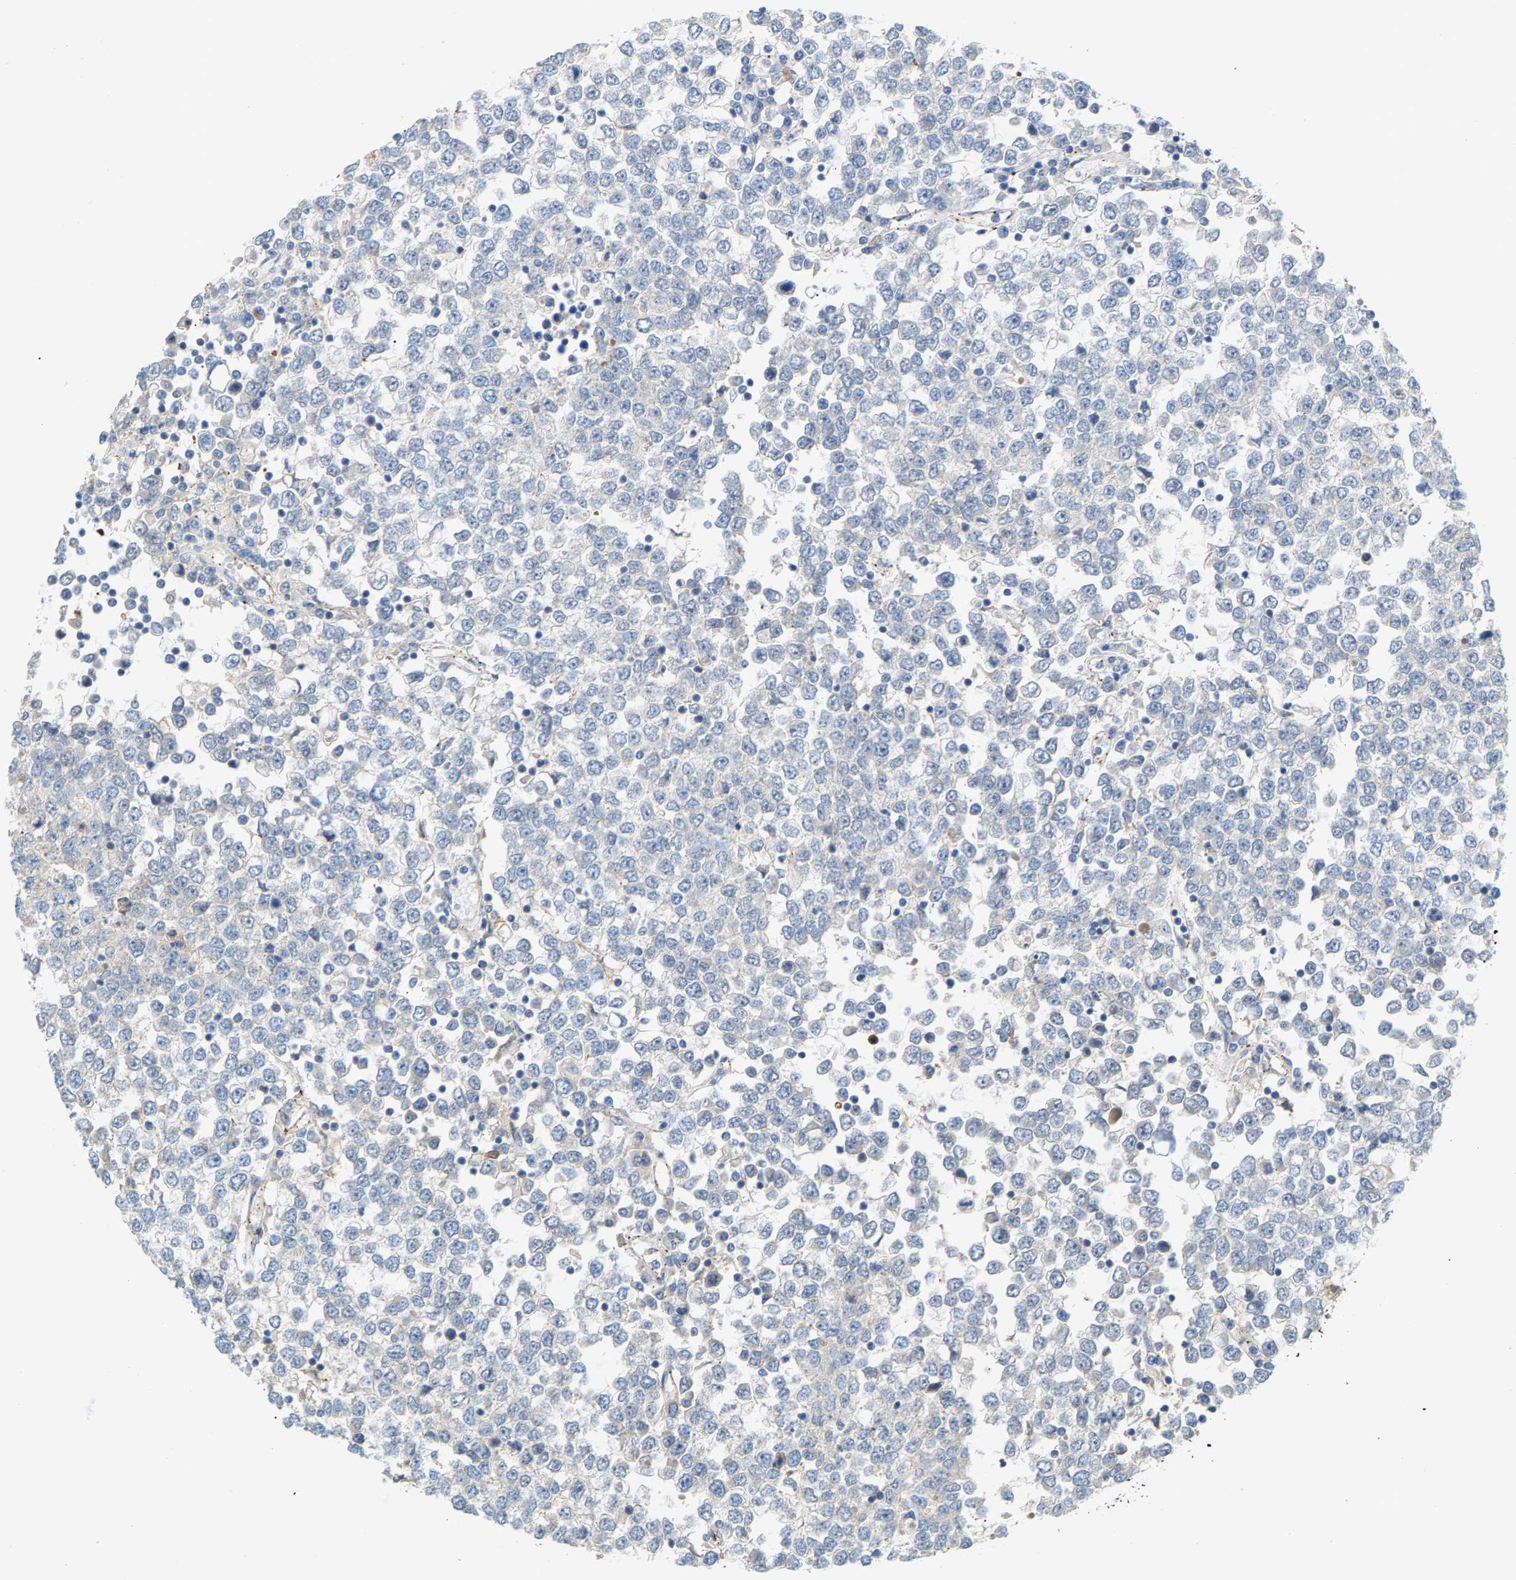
{"staining": {"intensity": "negative", "quantity": "none", "location": "none"}, "tissue": "testis cancer", "cell_type": "Tumor cells", "image_type": "cancer", "snomed": [{"axis": "morphology", "description": "Seminoma, NOS"}, {"axis": "topography", "description": "Testis"}], "caption": "DAB (3,3'-diaminobenzidine) immunohistochemical staining of human testis cancer (seminoma) demonstrates no significant staining in tumor cells. The staining is performed using DAB (3,3'-diaminobenzidine) brown chromogen with nuclei counter-stained in using hematoxylin.", "gene": "KRTAP27-1", "patient": {"sex": "male", "age": 65}}